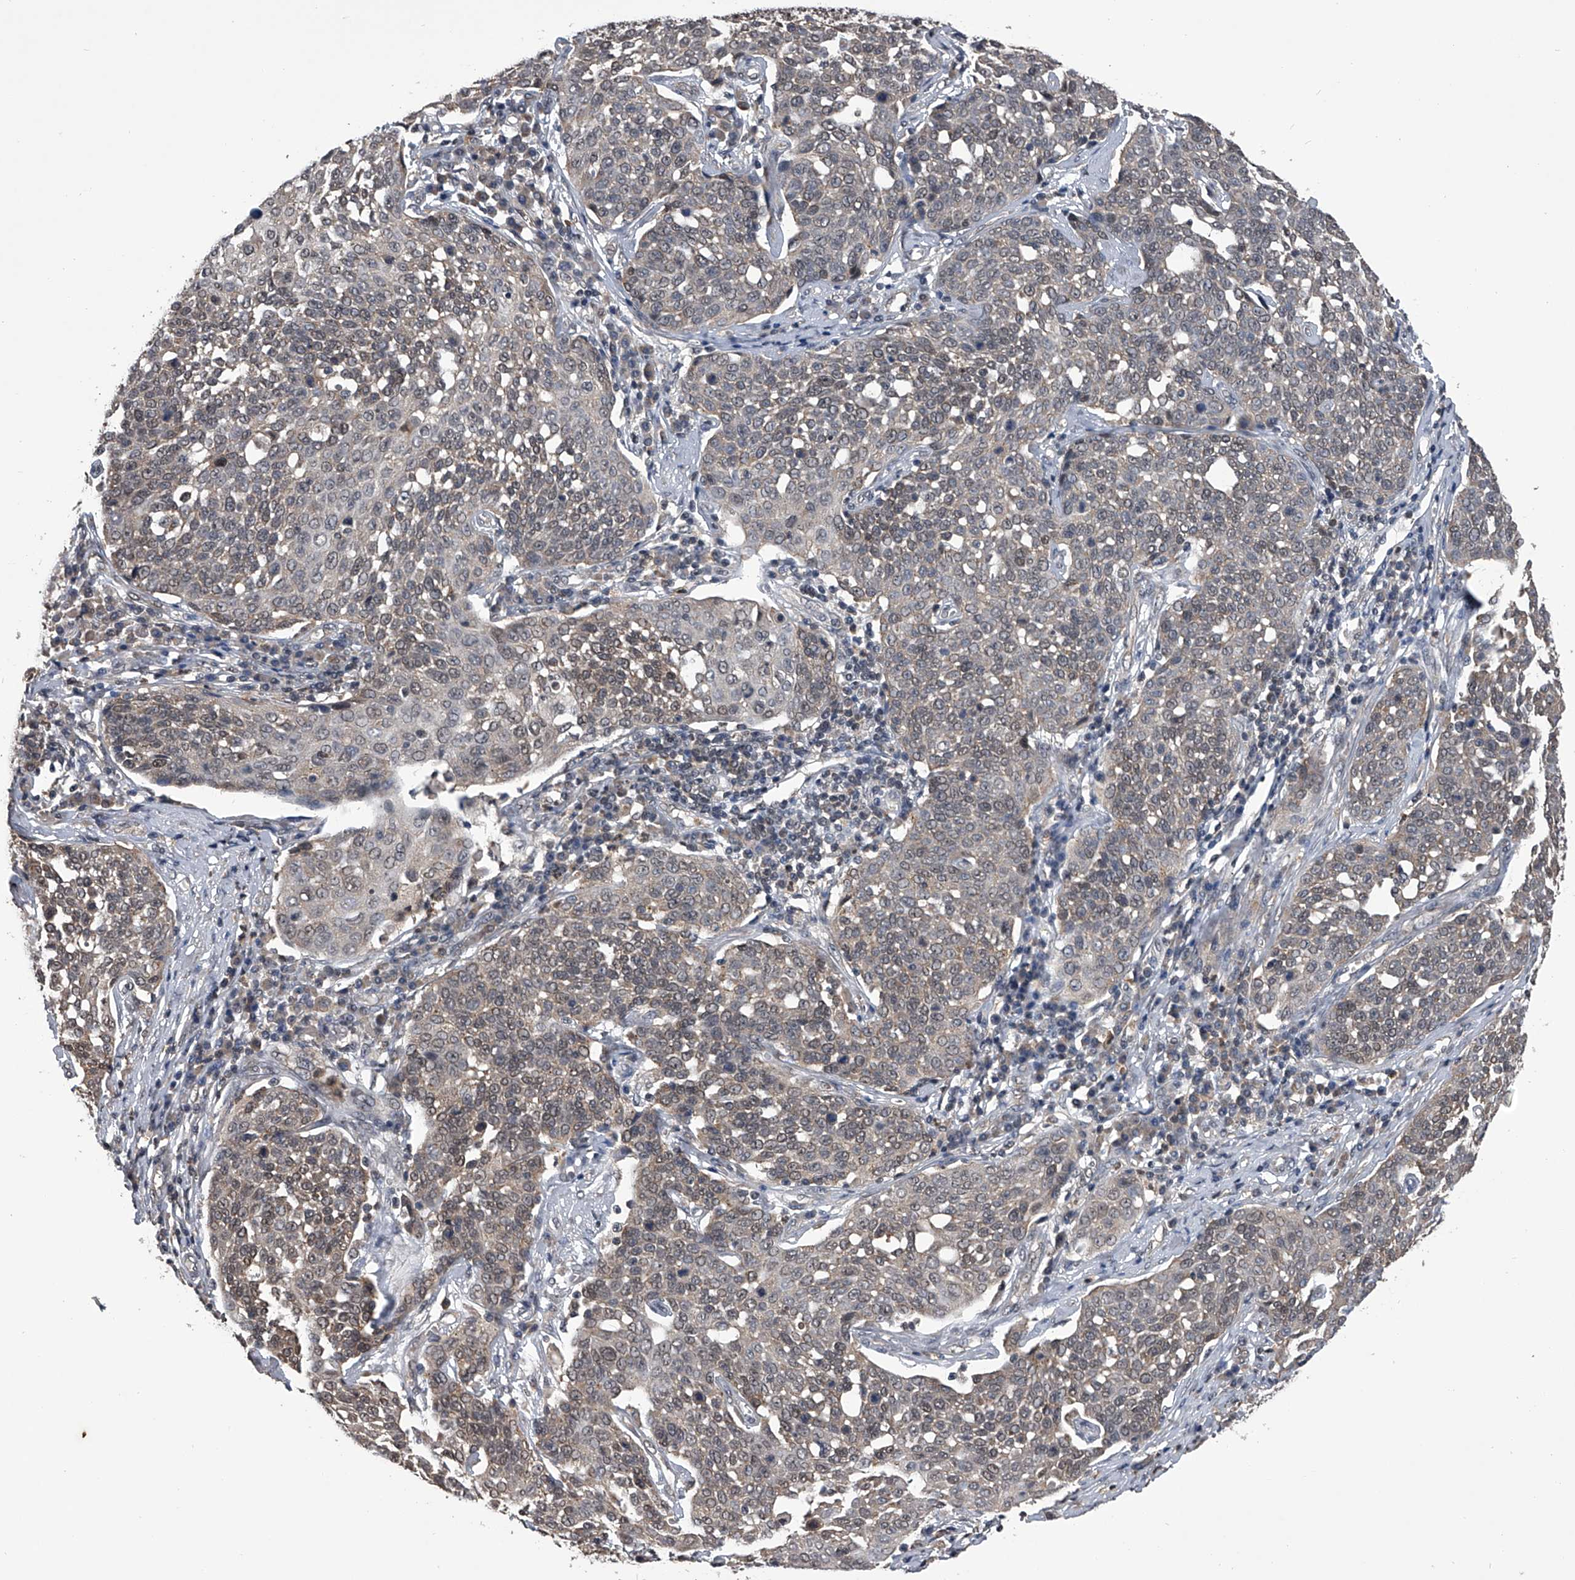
{"staining": {"intensity": "moderate", "quantity": ">75%", "location": "cytoplasmic/membranous,nuclear"}, "tissue": "cervical cancer", "cell_type": "Tumor cells", "image_type": "cancer", "snomed": [{"axis": "morphology", "description": "Squamous cell carcinoma, NOS"}, {"axis": "topography", "description": "Cervix"}], "caption": "Immunohistochemistry photomicrograph of cervical cancer (squamous cell carcinoma) stained for a protein (brown), which reveals medium levels of moderate cytoplasmic/membranous and nuclear positivity in about >75% of tumor cells.", "gene": "TSNAX", "patient": {"sex": "female", "age": 34}}